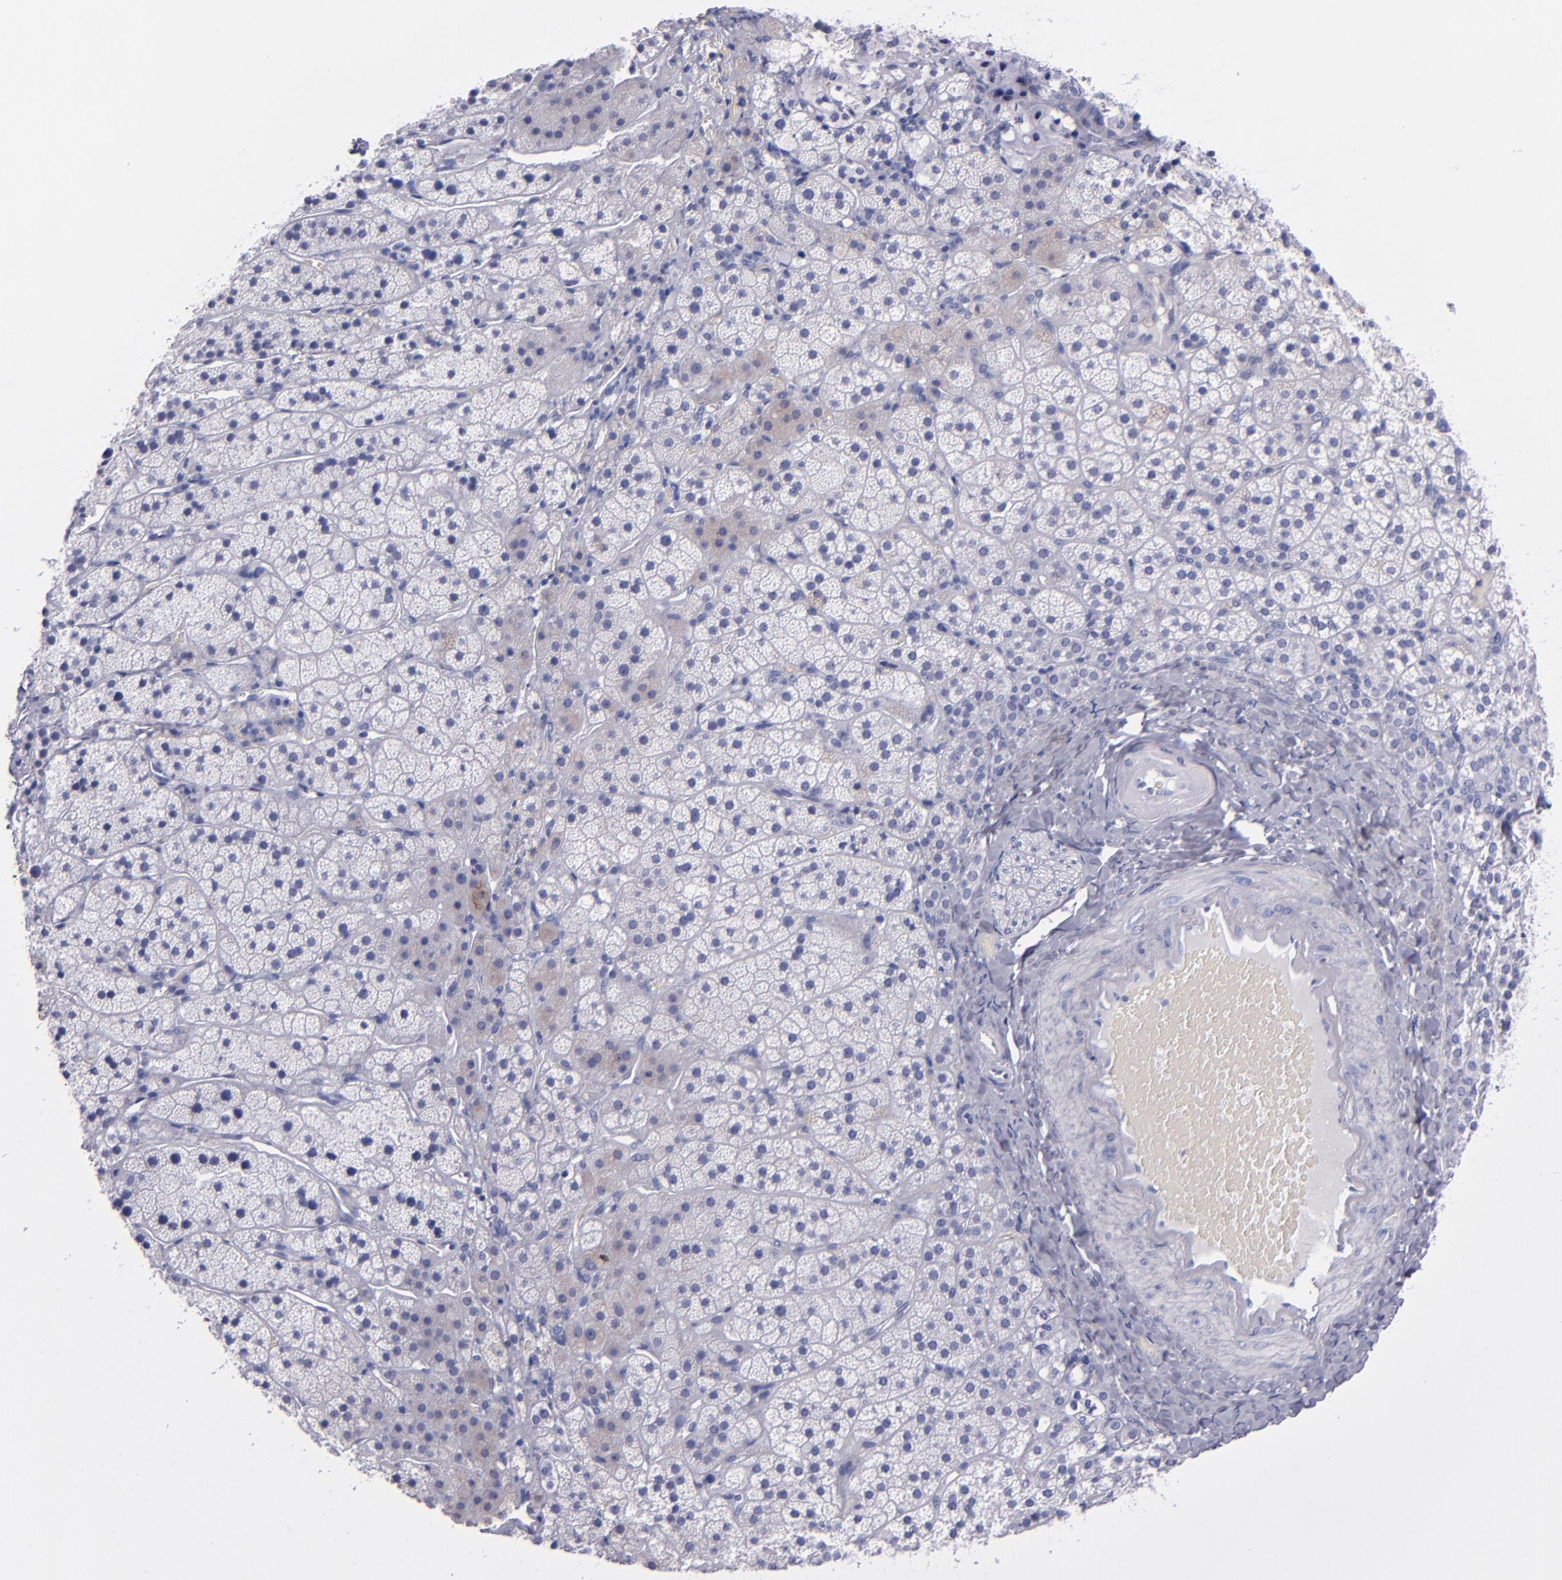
{"staining": {"intensity": "weak", "quantity": "<25%", "location": "cytoplasmic/membranous"}, "tissue": "adrenal gland", "cell_type": "Glandular cells", "image_type": "normal", "snomed": [{"axis": "morphology", "description": "Normal tissue, NOS"}, {"axis": "topography", "description": "Adrenal gland"}], "caption": "IHC of benign human adrenal gland displays no expression in glandular cells. The staining is performed using DAB brown chromogen with nuclei counter-stained in using hematoxylin.", "gene": "HNF1B", "patient": {"sex": "female", "age": 44}}